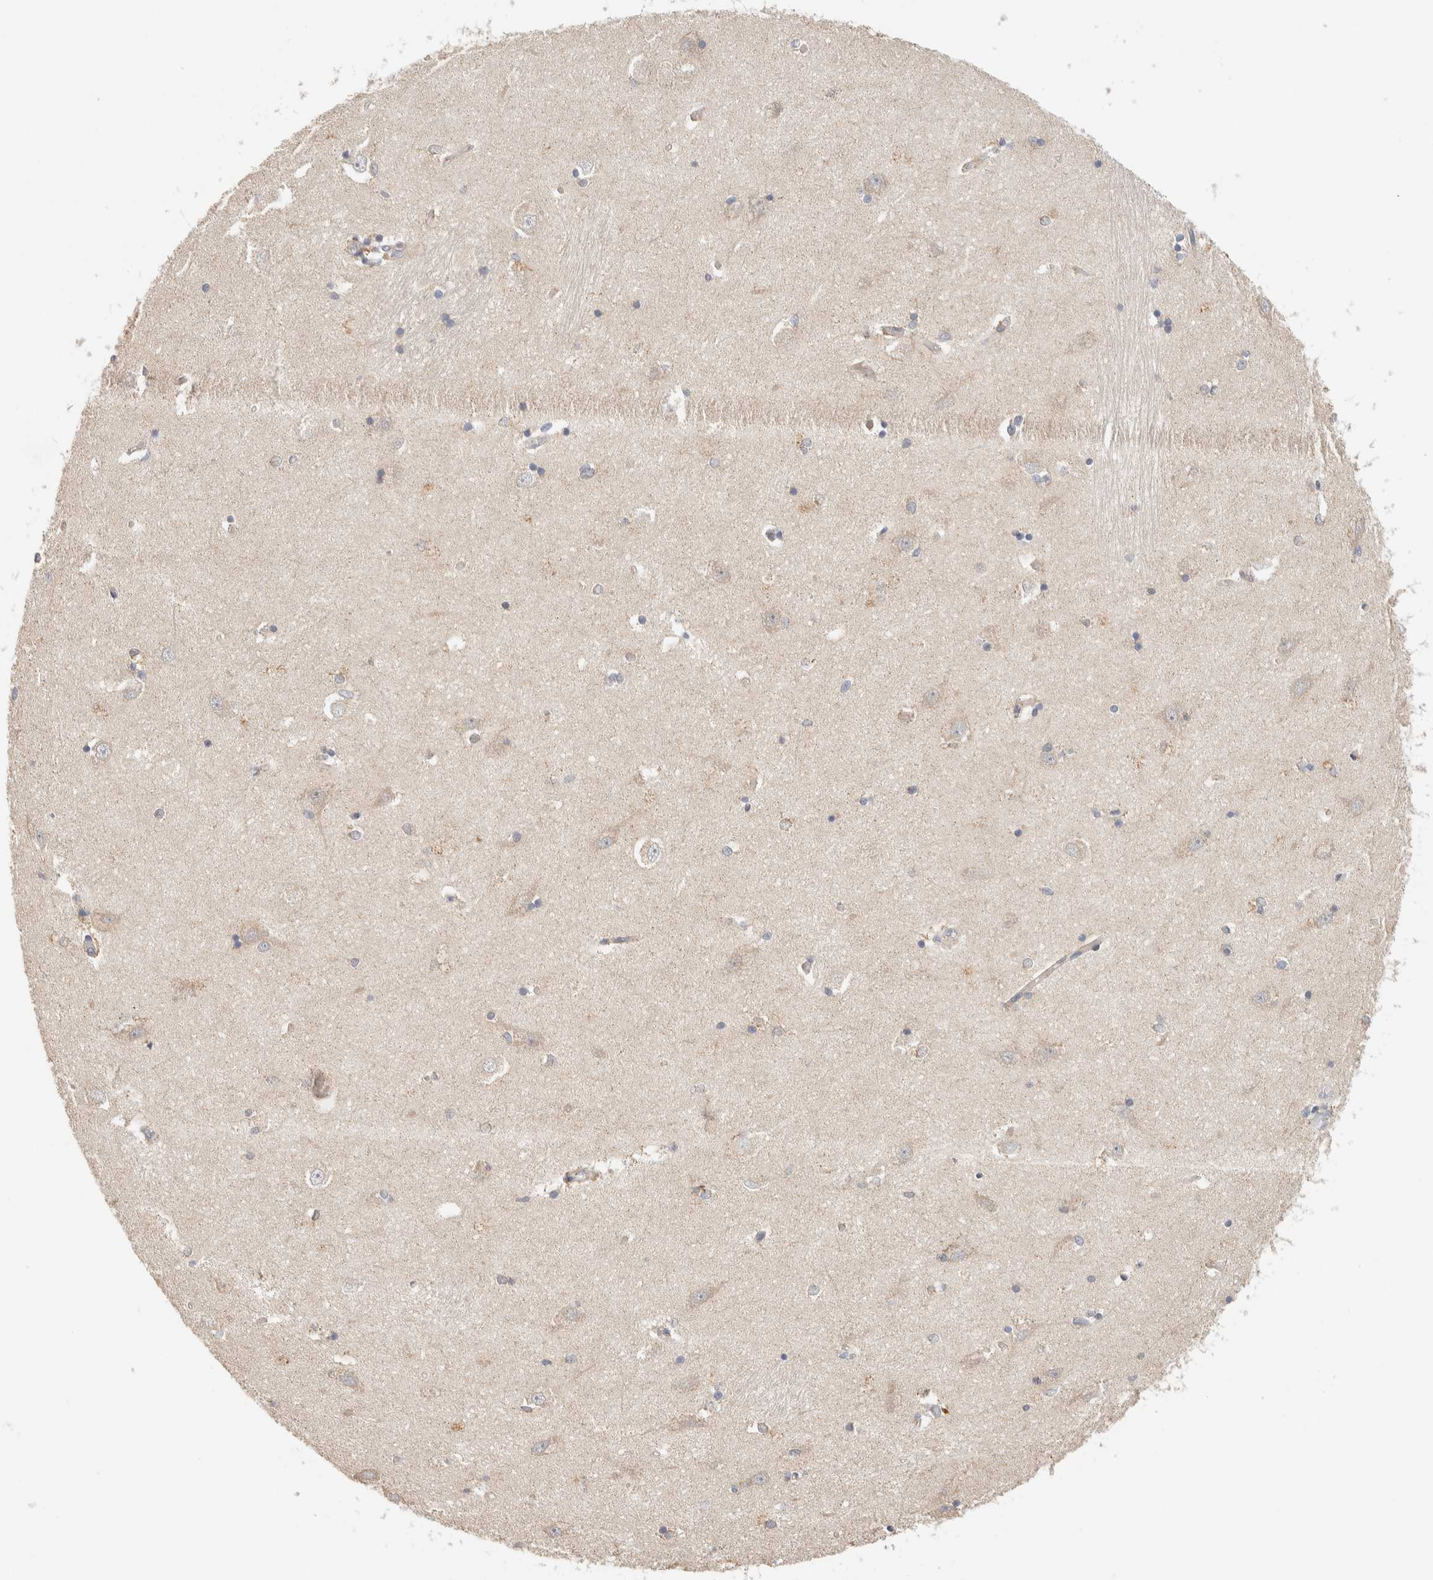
{"staining": {"intensity": "weak", "quantity": "25%-75%", "location": "cytoplasmic/membranous"}, "tissue": "hippocampus", "cell_type": "Glial cells", "image_type": "normal", "snomed": [{"axis": "morphology", "description": "Normal tissue, NOS"}, {"axis": "topography", "description": "Hippocampus"}], "caption": "Immunohistochemical staining of unremarkable human hippocampus shows low levels of weak cytoplasmic/membranous staining in approximately 25%-75% of glial cells. The staining was performed using DAB to visualize the protein expression in brown, while the nuclei were stained in blue with hematoxylin (Magnification: 20x).", "gene": "KIF9", "patient": {"sex": "male", "age": 45}}